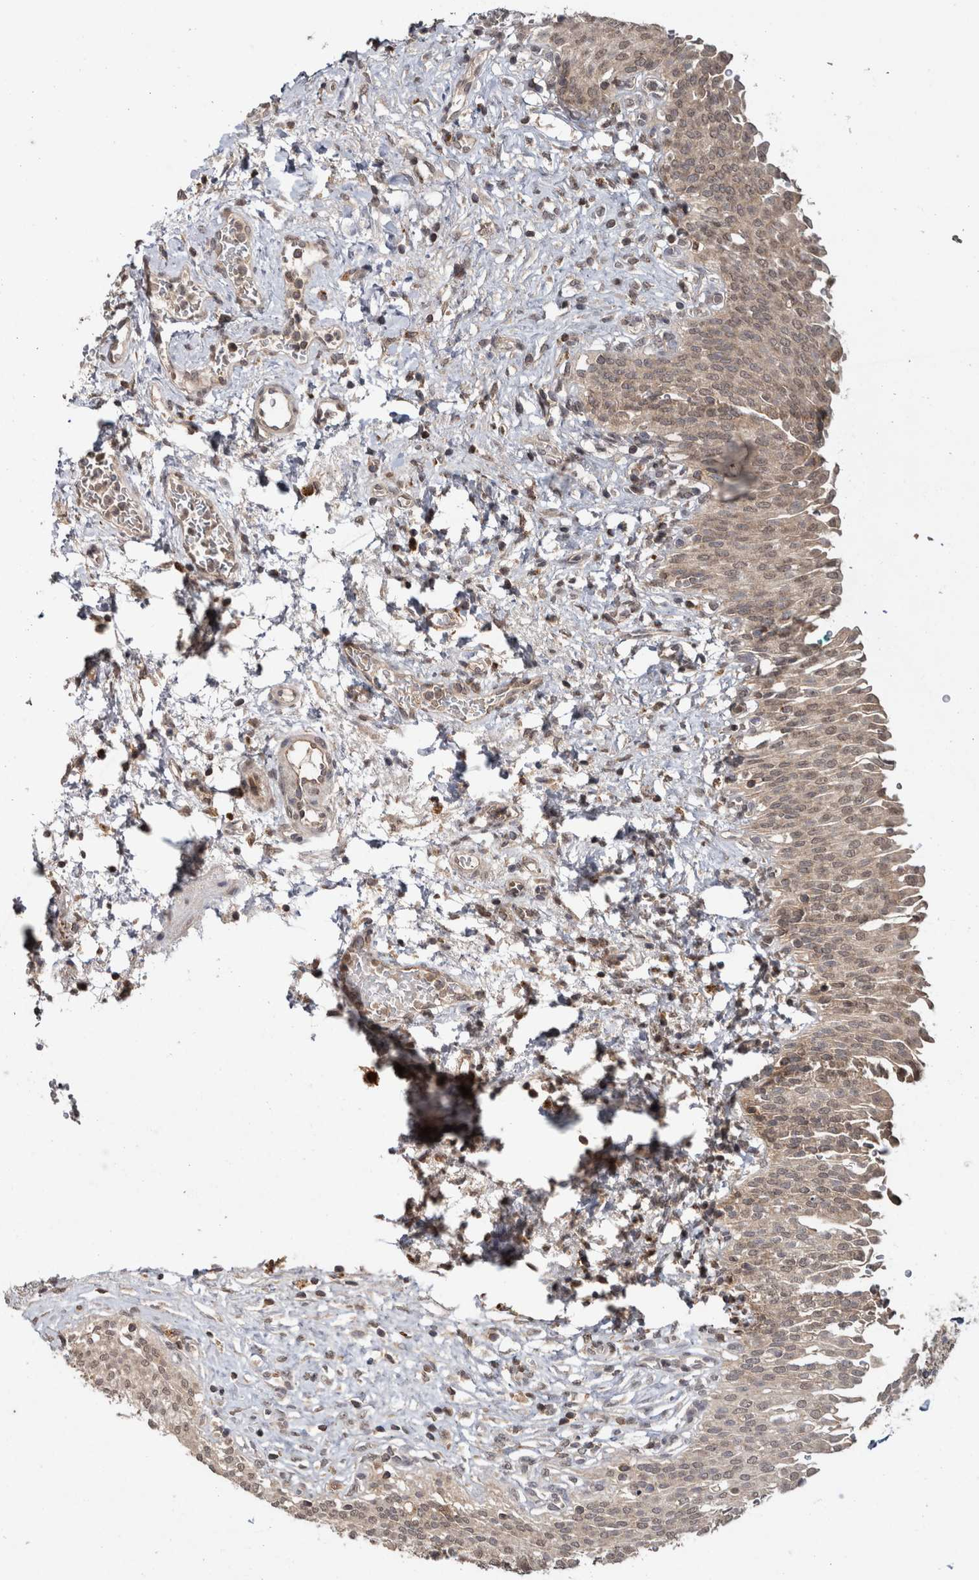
{"staining": {"intensity": "moderate", "quantity": ">75%", "location": "cytoplasmic/membranous"}, "tissue": "urinary bladder", "cell_type": "Urothelial cells", "image_type": "normal", "snomed": [{"axis": "morphology", "description": "Urothelial carcinoma, High grade"}, {"axis": "topography", "description": "Urinary bladder"}], "caption": "Immunohistochemical staining of benign urinary bladder demonstrates >75% levels of moderate cytoplasmic/membranous protein positivity in about >75% of urothelial cells.", "gene": "HMOX2", "patient": {"sex": "male", "age": 46}}